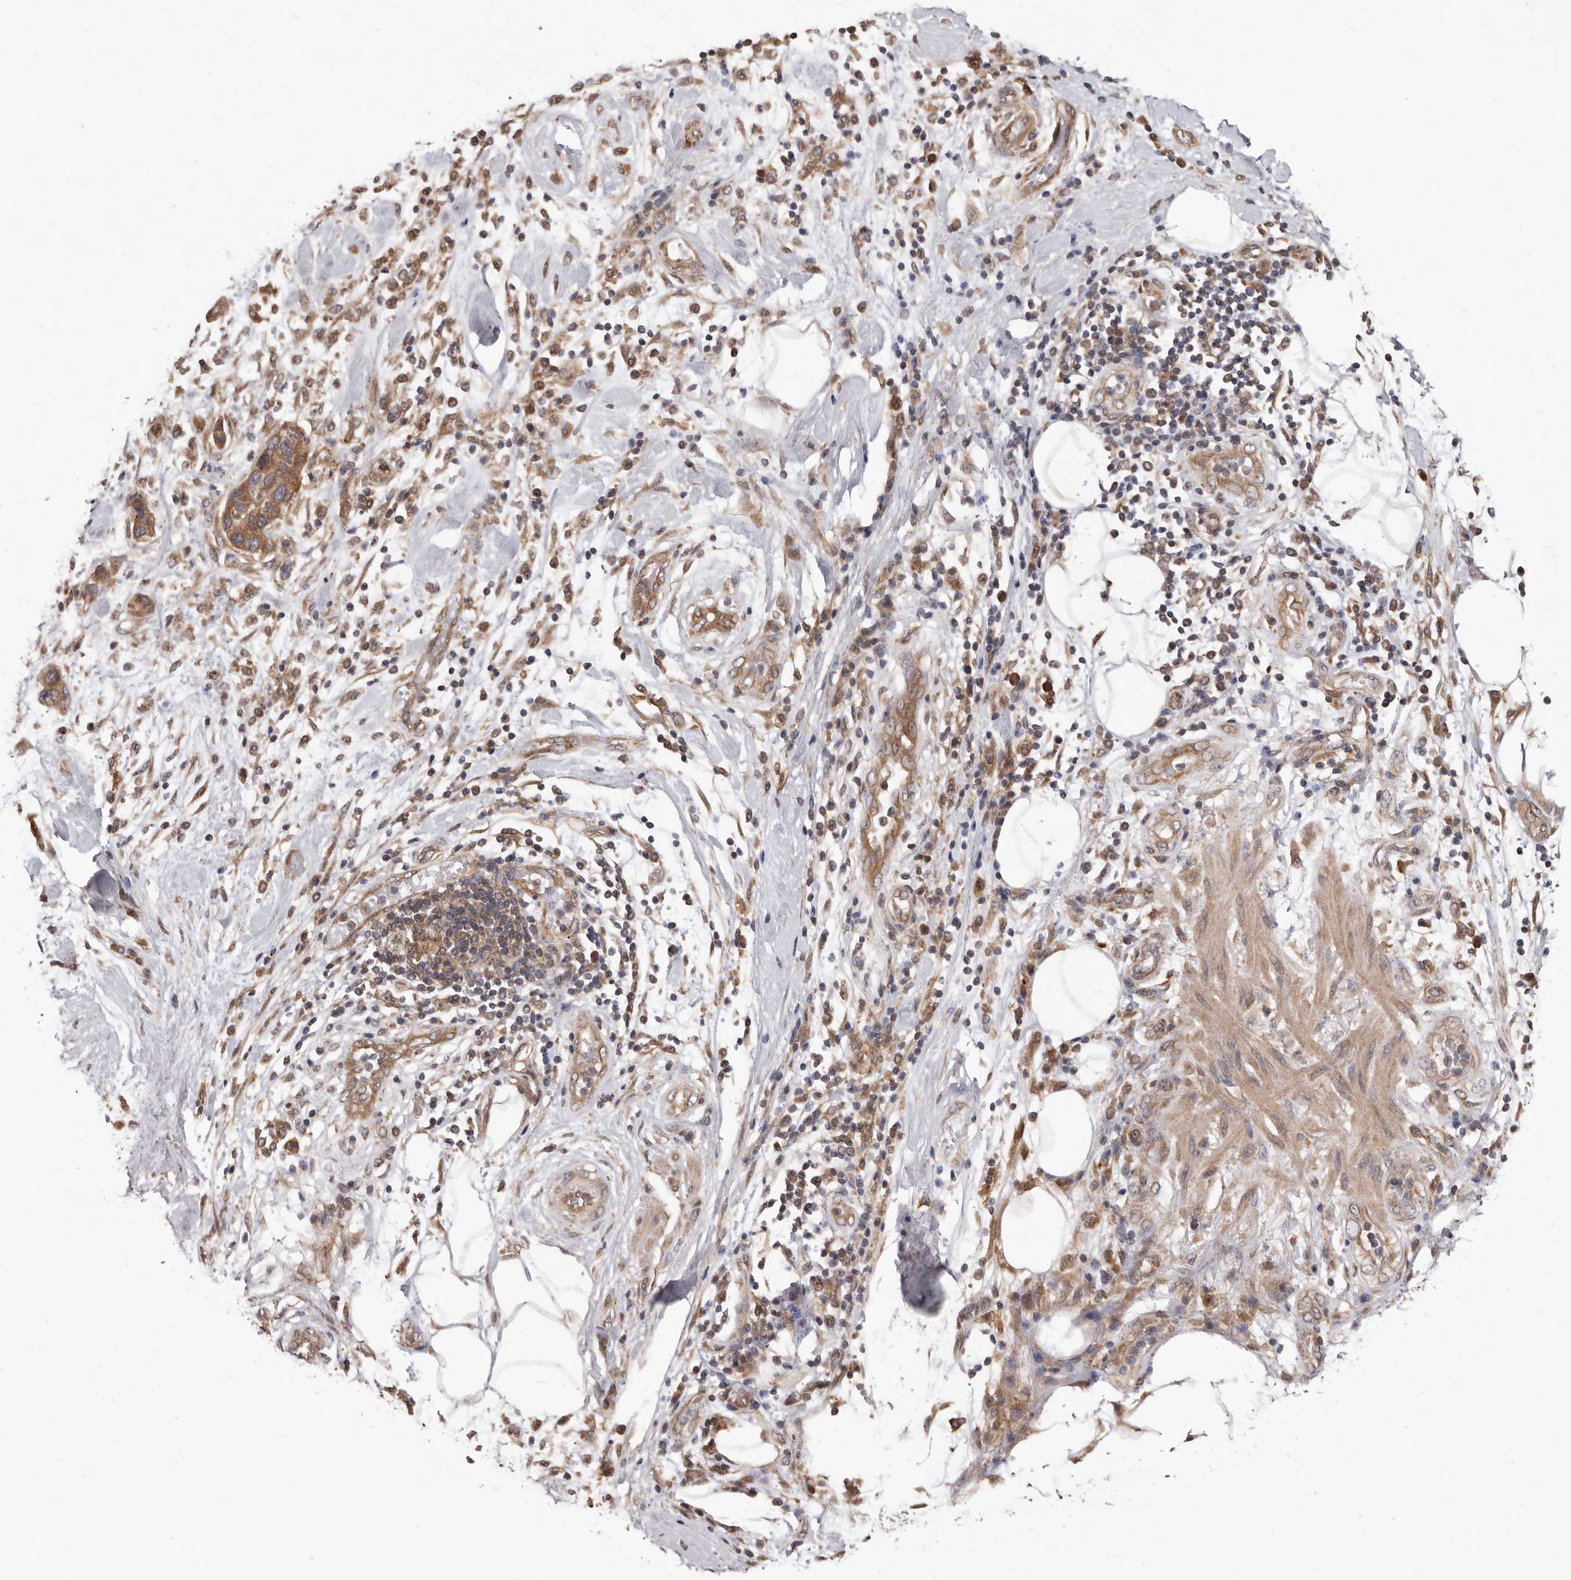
{"staining": {"intensity": "moderate", "quantity": ">75%", "location": "cytoplasmic/membranous"}, "tissue": "pancreatic cancer", "cell_type": "Tumor cells", "image_type": "cancer", "snomed": [{"axis": "morphology", "description": "Normal tissue, NOS"}, {"axis": "morphology", "description": "Adenocarcinoma, NOS"}, {"axis": "topography", "description": "Pancreas"}], "caption": "The photomicrograph displays immunohistochemical staining of adenocarcinoma (pancreatic). There is moderate cytoplasmic/membranous positivity is identified in about >75% of tumor cells.", "gene": "RRM2B", "patient": {"sex": "female", "age": 71}}